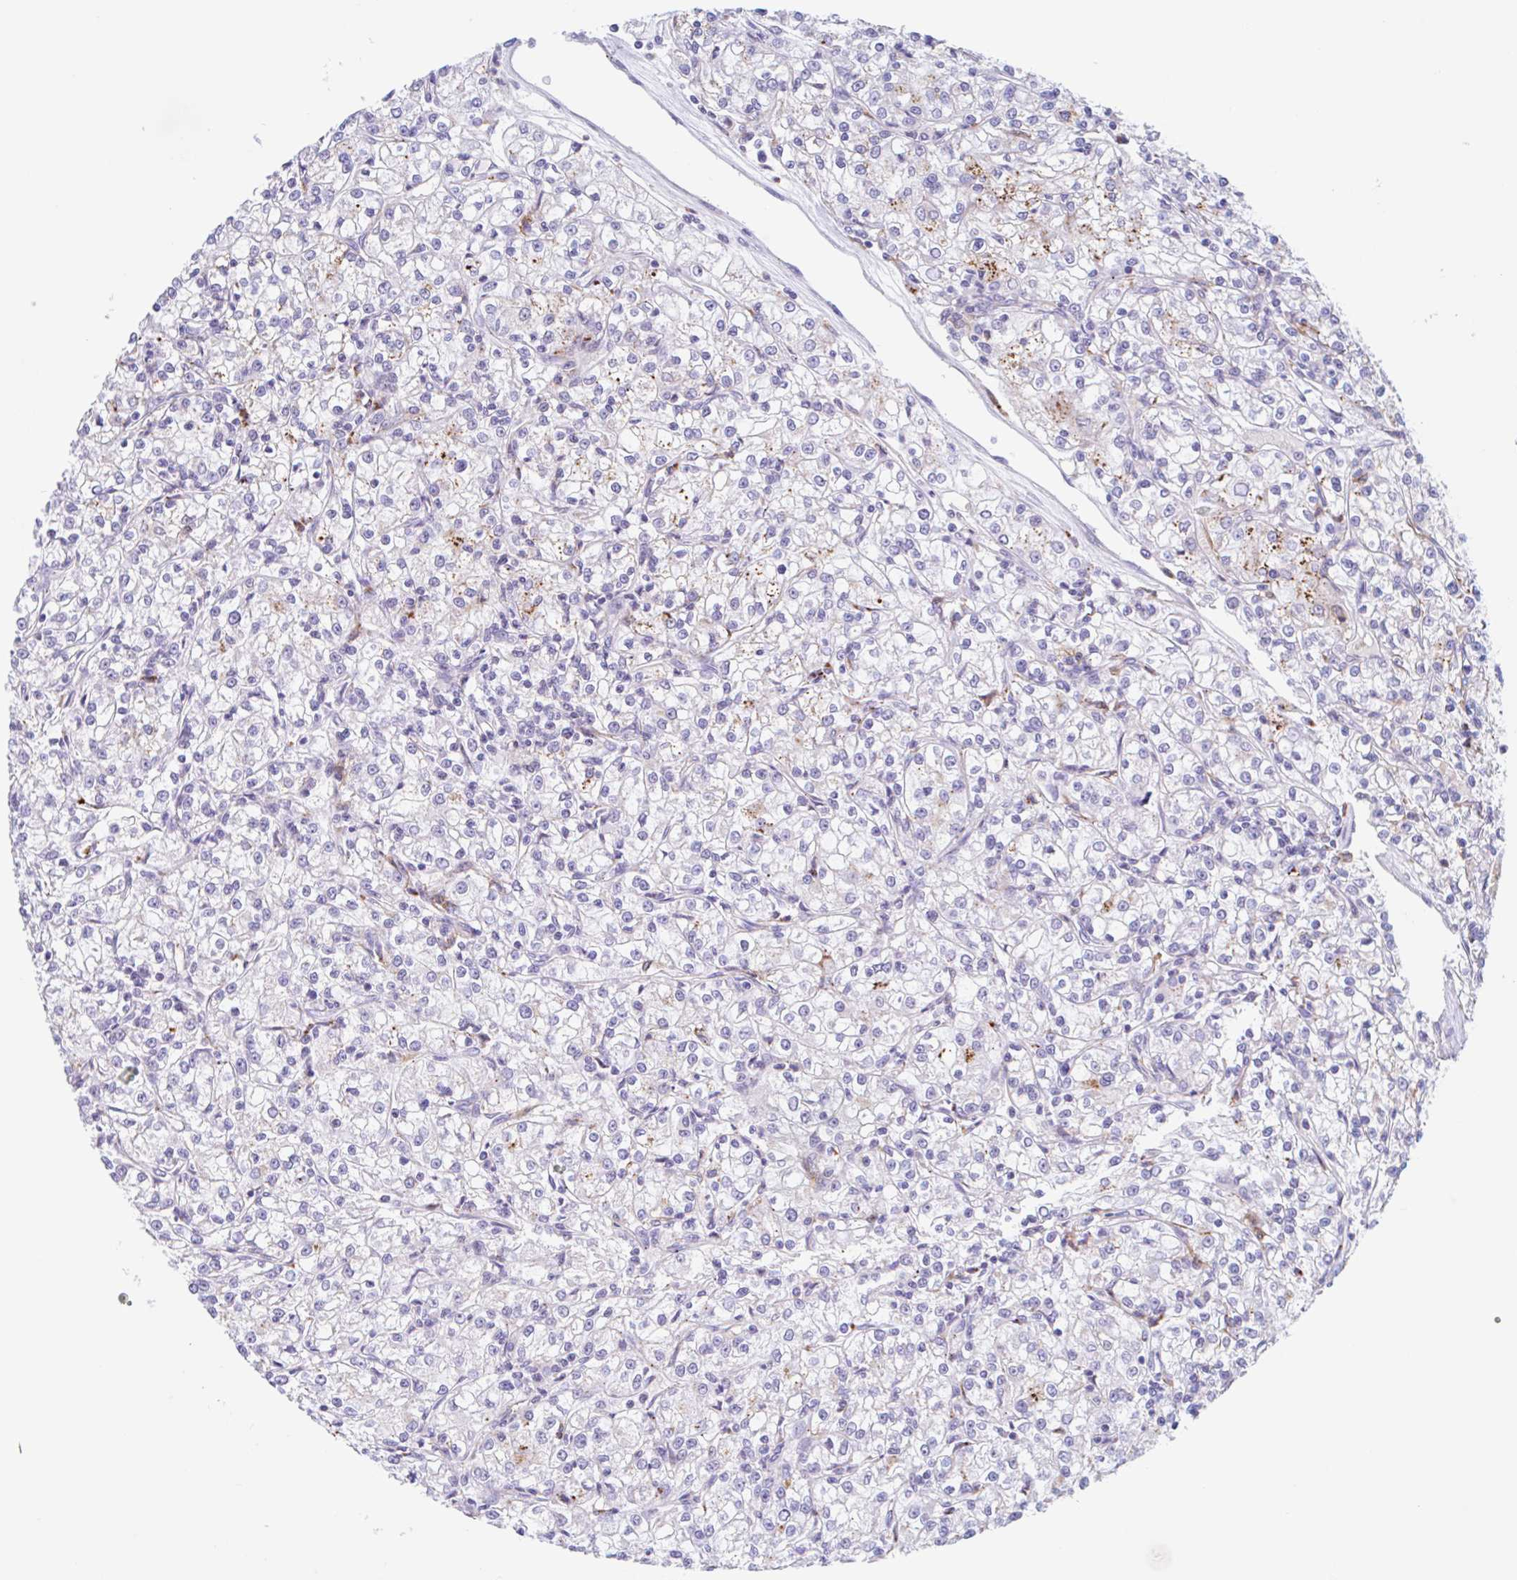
{"staining": {"intensity": "moderate", "quantity": "<25%", "location": "cytoplasmic/membranous"}, "tissue": "renal cancer", "cell_type": "Tumor cells", "image_type": "cancer", "snomed": [{"axis": "morphology", "description": "Adenocarcinoma, NOS"}, {"axis": "topography", "description": "Kidney"}], "caption": "Protein expression analysis of renal adenocarcinoma reveals moderate cytoplasmic/membranous staining in about <25% of tumor cells.", "gene": "ANKRD9", "patient": {"sex": "female", "age": 59}}